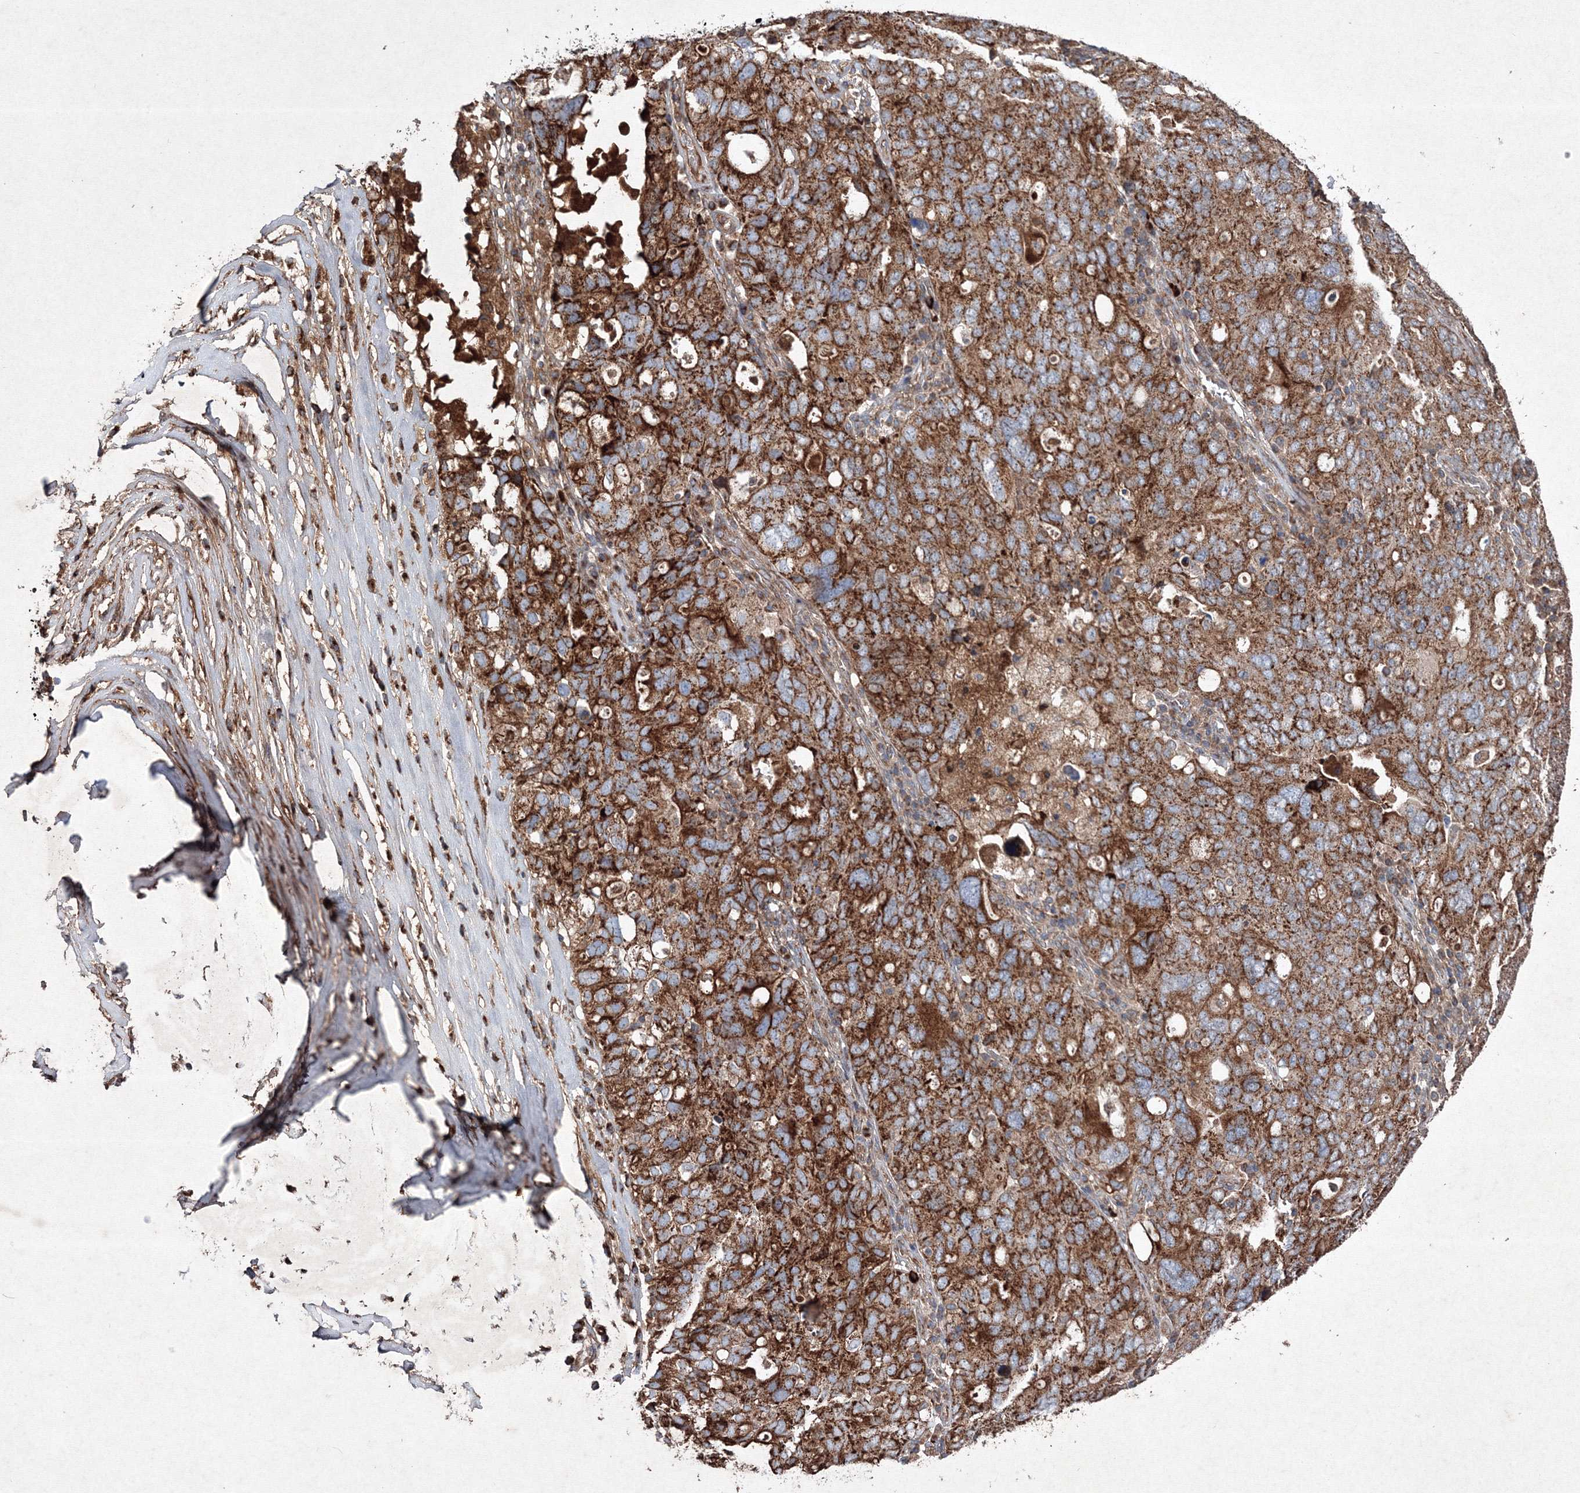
{"staining": {"intensity": "strong", "quantity": ">75%", "location": "cytoplasmic/membranous"}, "tissue": "ovarian cancer", "cell_type": "Tumor cells", "image_type": "cancer", "snomed": [{"axis": "morphology", "description": "Carcinoma, endometroid"}, {"axis": "topography", "description": "Ovary"}], "caption": "A histopathology image of human ovarian cancer (endometroid carcinoma) stained for a protein exhibits strong cytoplasmic/membranous brown staining in tumor cells. Using DAB (brown) and hematoxylin (blue) stains, captured at high magnification using brightfield microscopy.", "gene": "GFM1", "patient": {"sex": "female", "age": 62}}